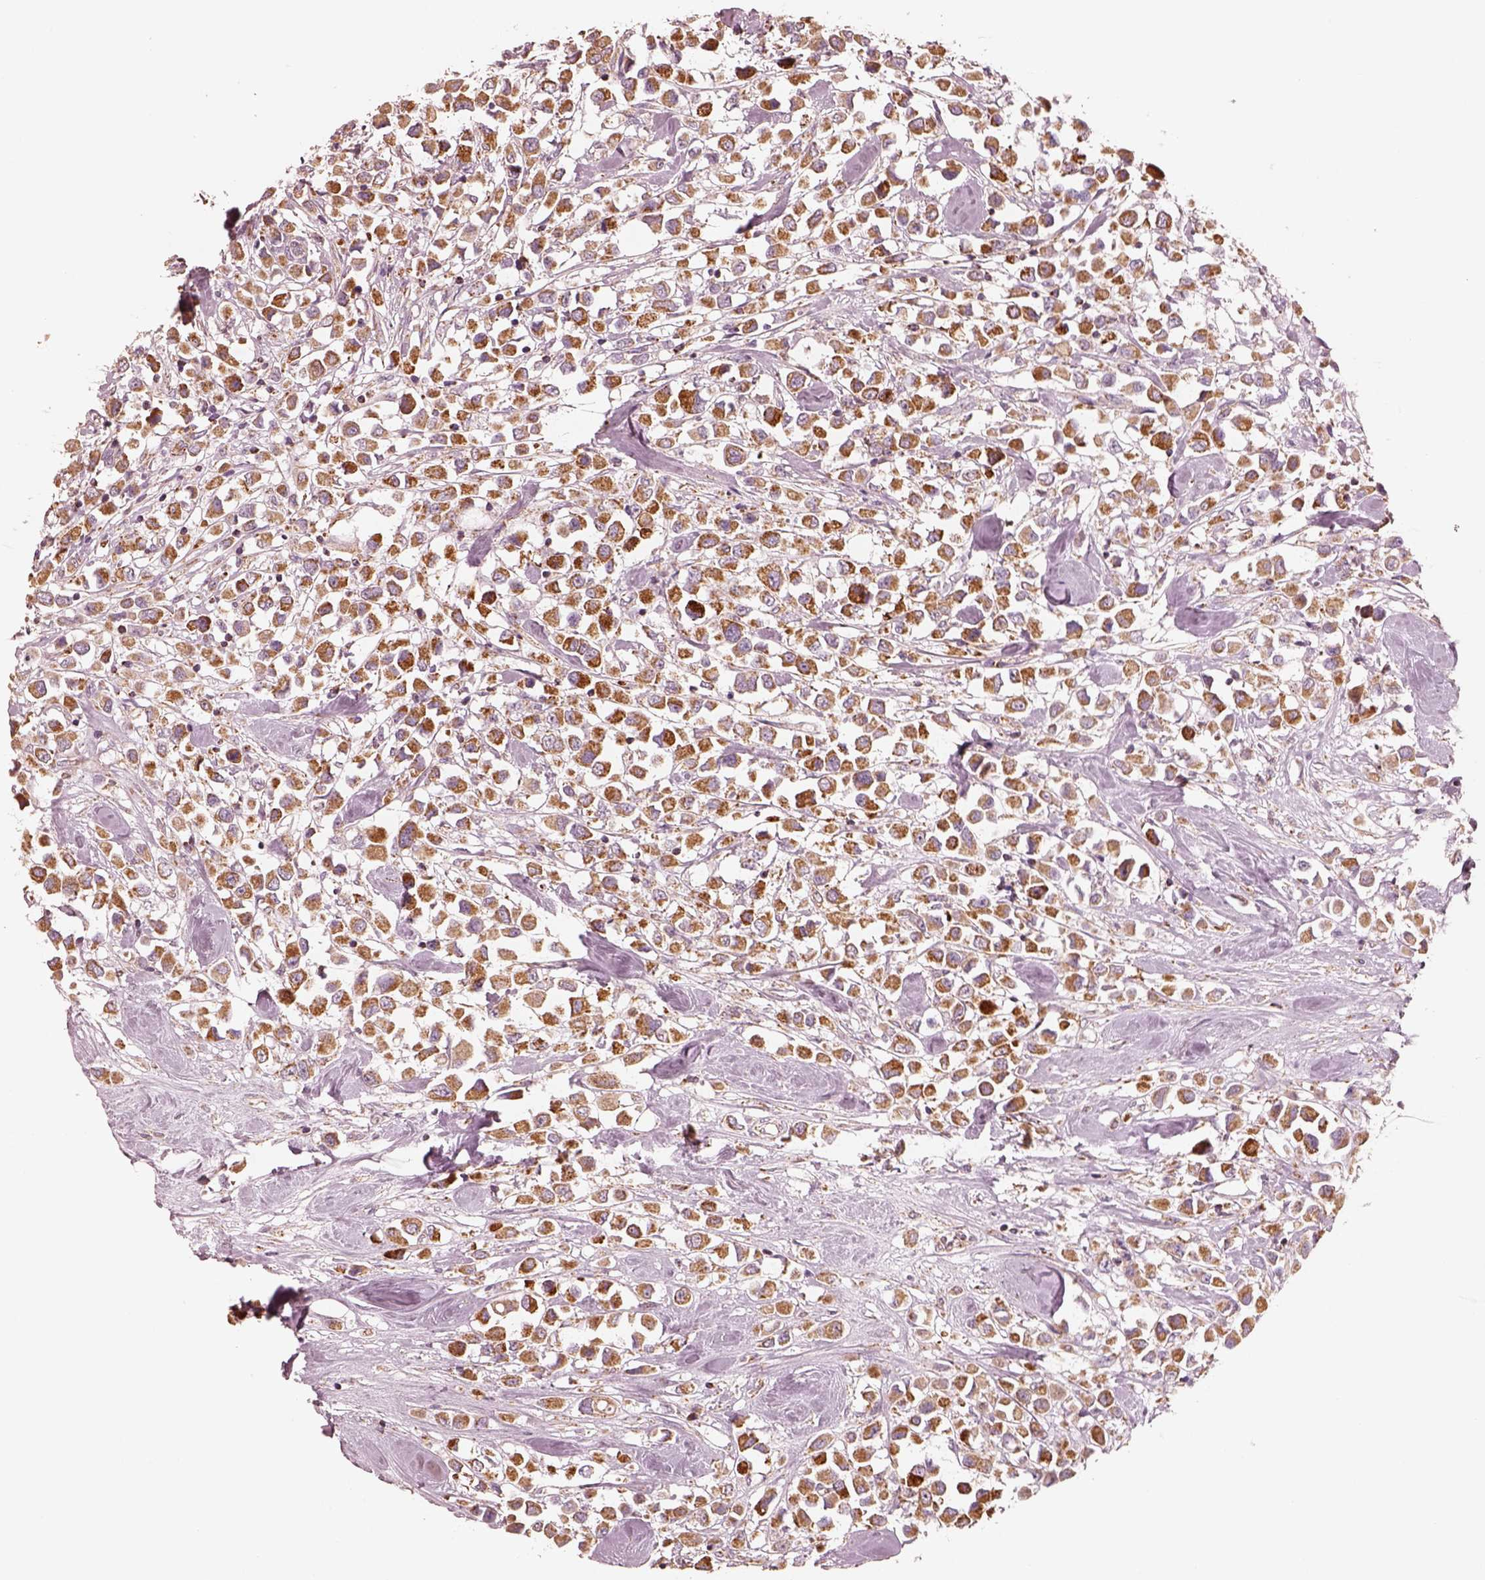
{"staining": {"intensity": "strong", "quantity": ">75%", "location": "cytoplasmic/membranous"}, "tissue": "breast cancer", "cell_type": "Tumor cells", "image_type": "cancer", "snomed": [{"axis": "morphology", "description": "Duct carcinoma"}, {"axis": "topography", "description": "Breast"}], "caption": "Brown immunohistochemical staining in human infiltrating ductal carcinoma (breast) shows strong cytoplasmic/membranous staining in approximately >75% of tumor cells. (DAB (3,3'-diaminobenzidine) IHC, brown staining for protein, blue staining for nuclei).", "gene": "ENTPD6", "patient": {"sex": "female", "age": 61}}